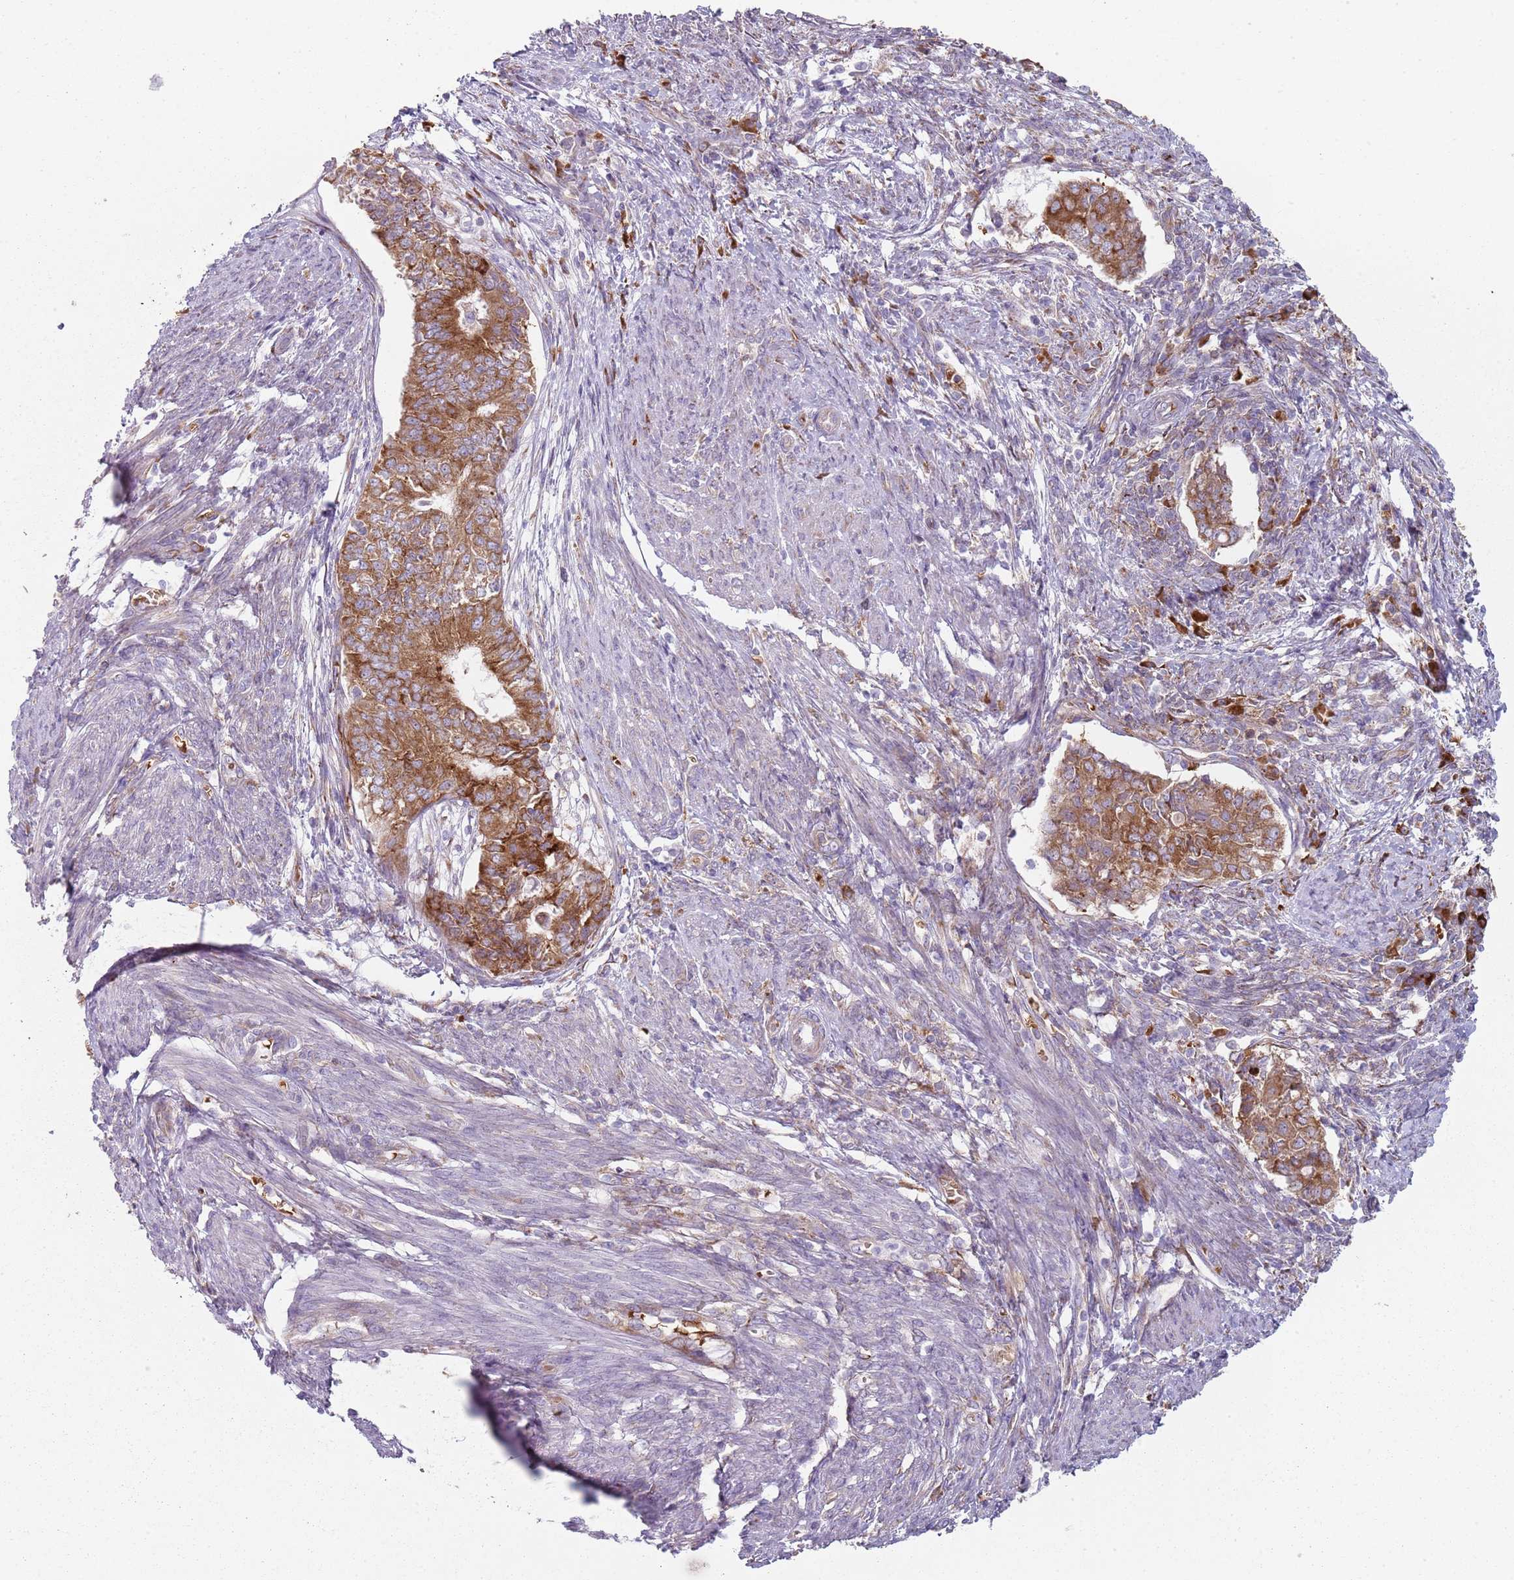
{"staining": {"intensity": "moderate", "quantity": ">75%", "location": "cytoplasmic/membranous"}, "tissue": "endometrial cancer", "cell_type": "Tumor cells", "image_type": "cancer", "snomed": [{"axis": "morphology", "description": "Adenocarcinoma, NOS"}, {"axis": "topography", "description": "Endometrium"}], "caption": "Endometrial adenocarcinoma tissue displays moderate cytoplasmic/membranous positivity in approximately >75% of tumor cells", "gene": "SPATA2", "patient": {"sex": "female", "age": 62}}